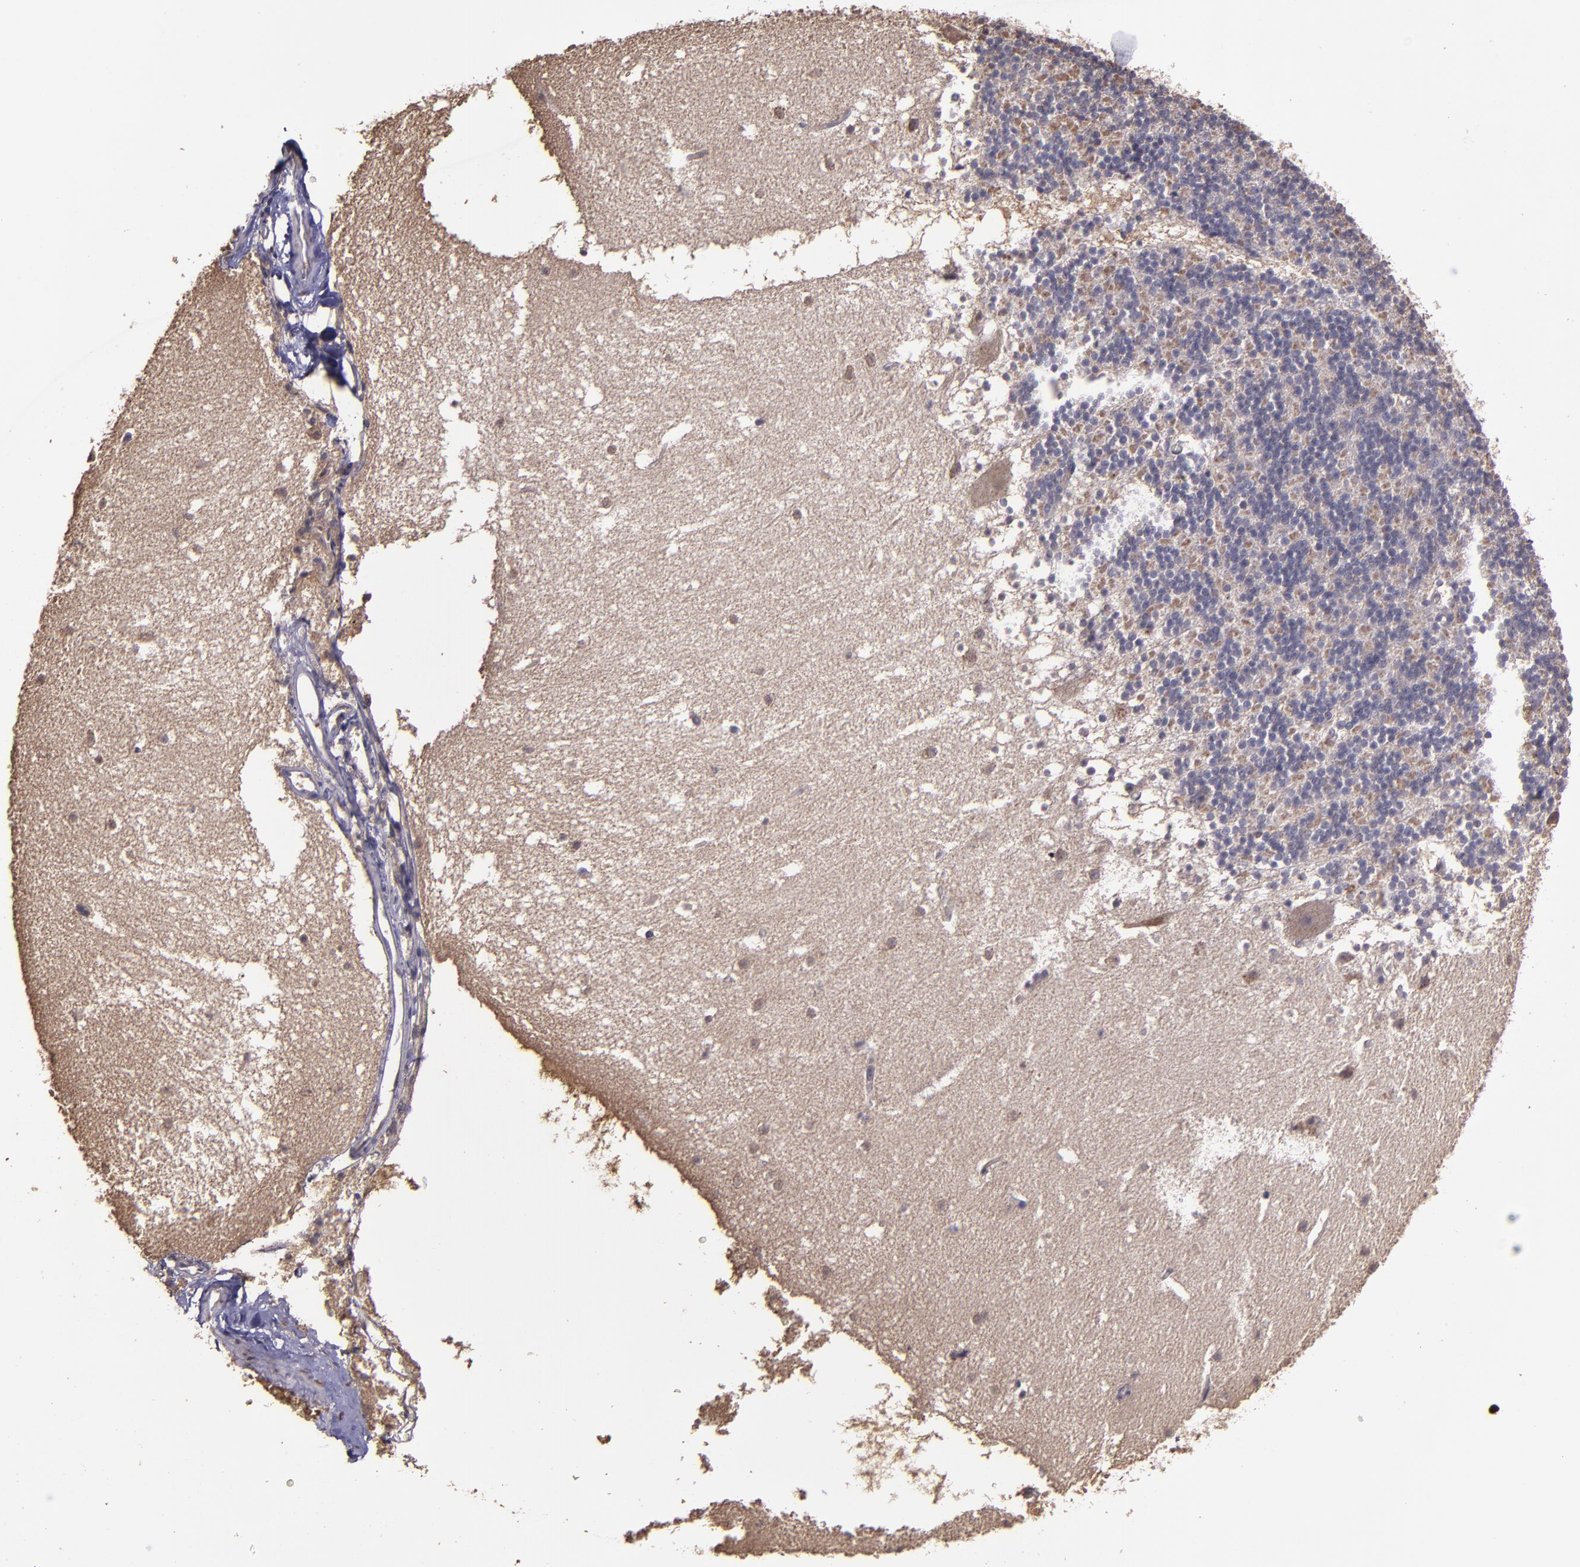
{"staining": {"intensity": "negative", "quantity": "none", "location": "none"}, "tissue": "cerebellum", "cell_type": "Cells in granular layer", "image_type": "normal", "snomed": [{"axis": "morphology", "description": "Normal tissue, NOS"}, {"axis": "topography", "description": "Cerebellum"}], "caption": "Cells in granular layer show no significant expression in normal cerebellum.", "gene": "SERPINF2", "patient": {"sex": "male", "age": 45}}